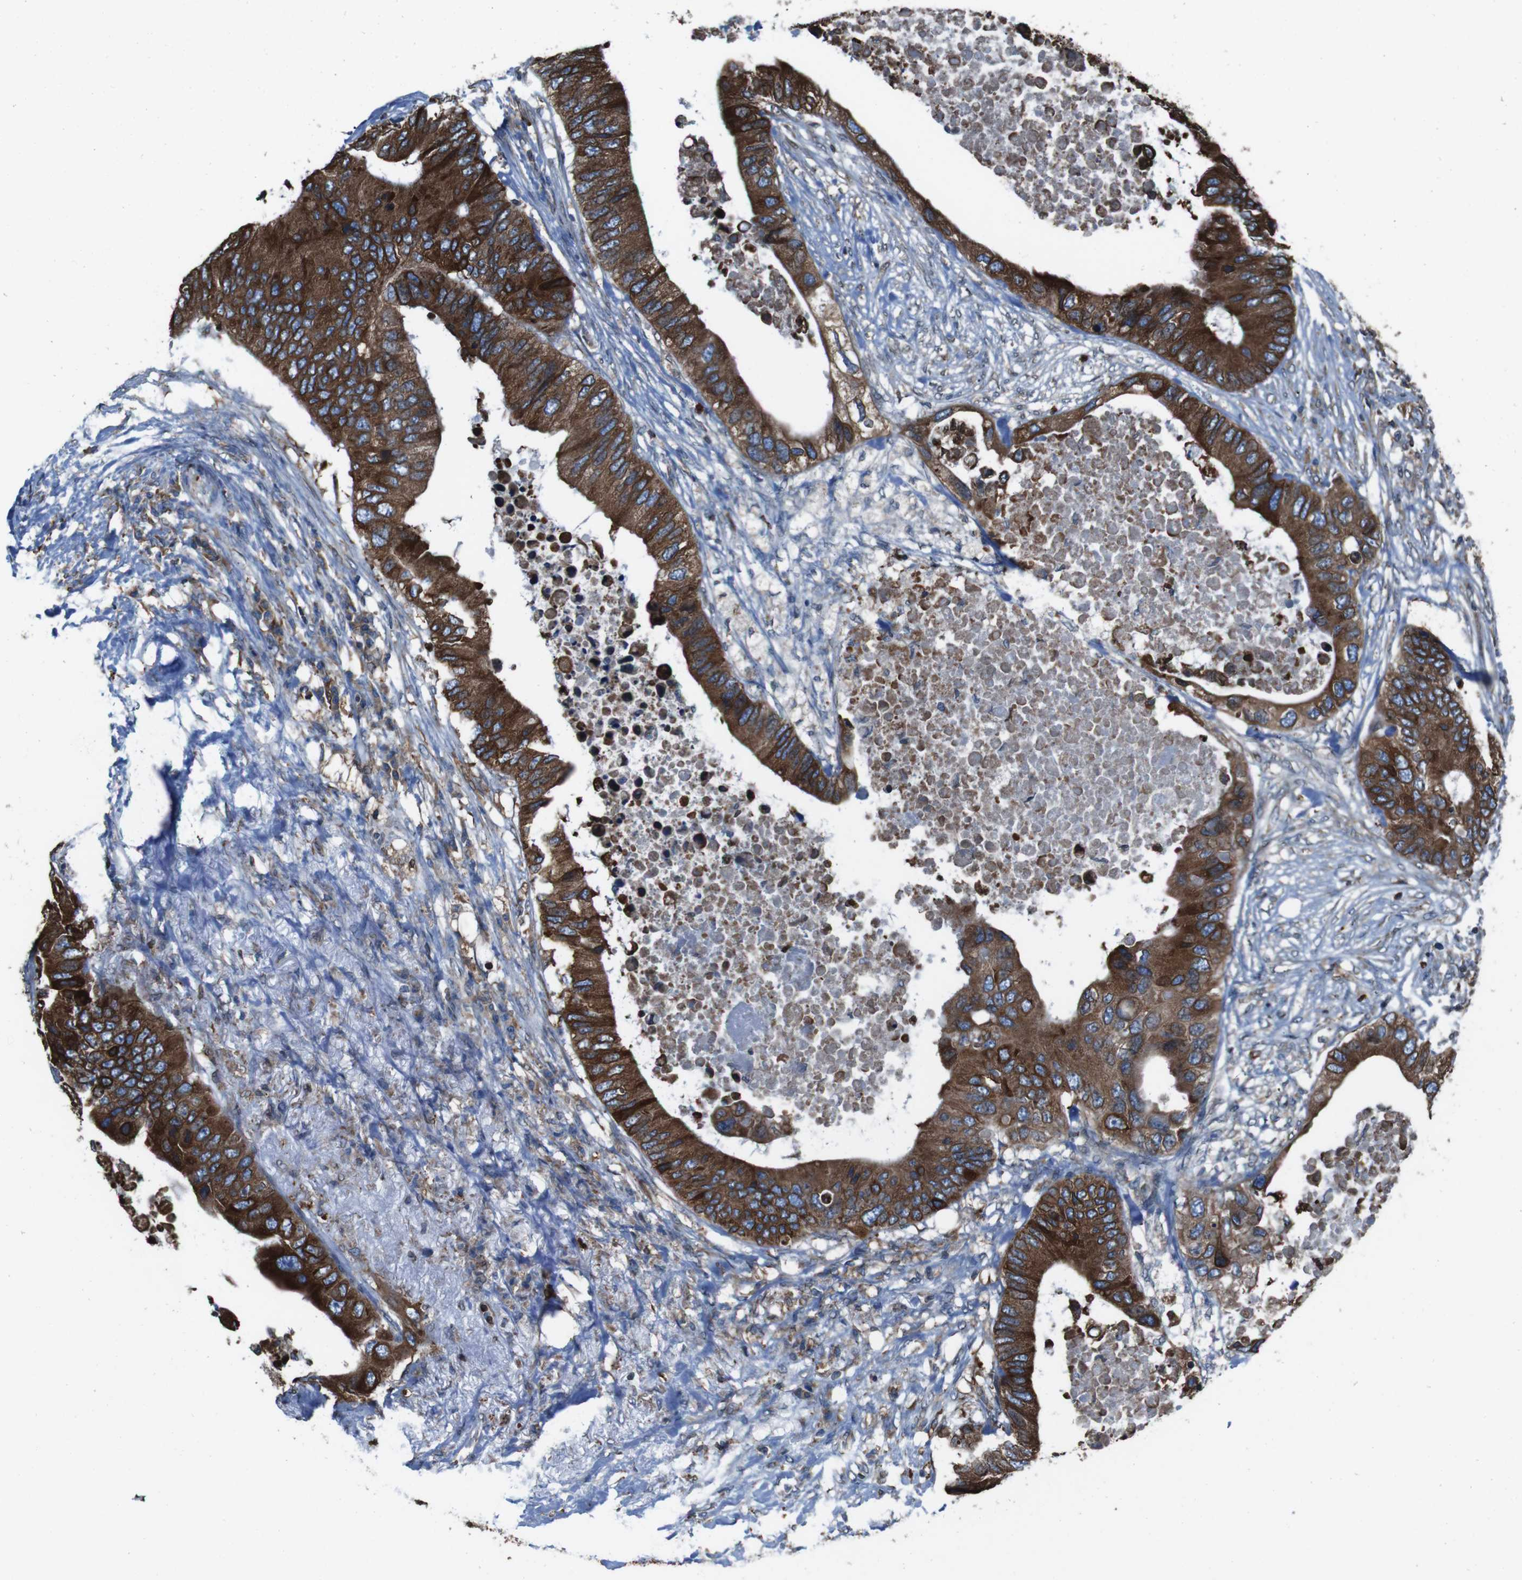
{"staining": {"intensity": "strong", "quantity": ">75%", "location": "cytoplasmic/membranous"}, "tissue": "colorectal cancer", "cell_type": "Tumor cells", "image_type": "cancer", "snomed": [{"axis": "morphology", "description": "Adenocarcinoma, NOS"}, {"axis": "topography", "description": "Colon"}], "caption": "Protein expression analysis of adenocarcinoma (colorectal) shows strong cytoplasmic/membranous positivity in about >75% of tumor cells.", "gene": "APMAP", "patient": {"sex": "male", "age": 71}}